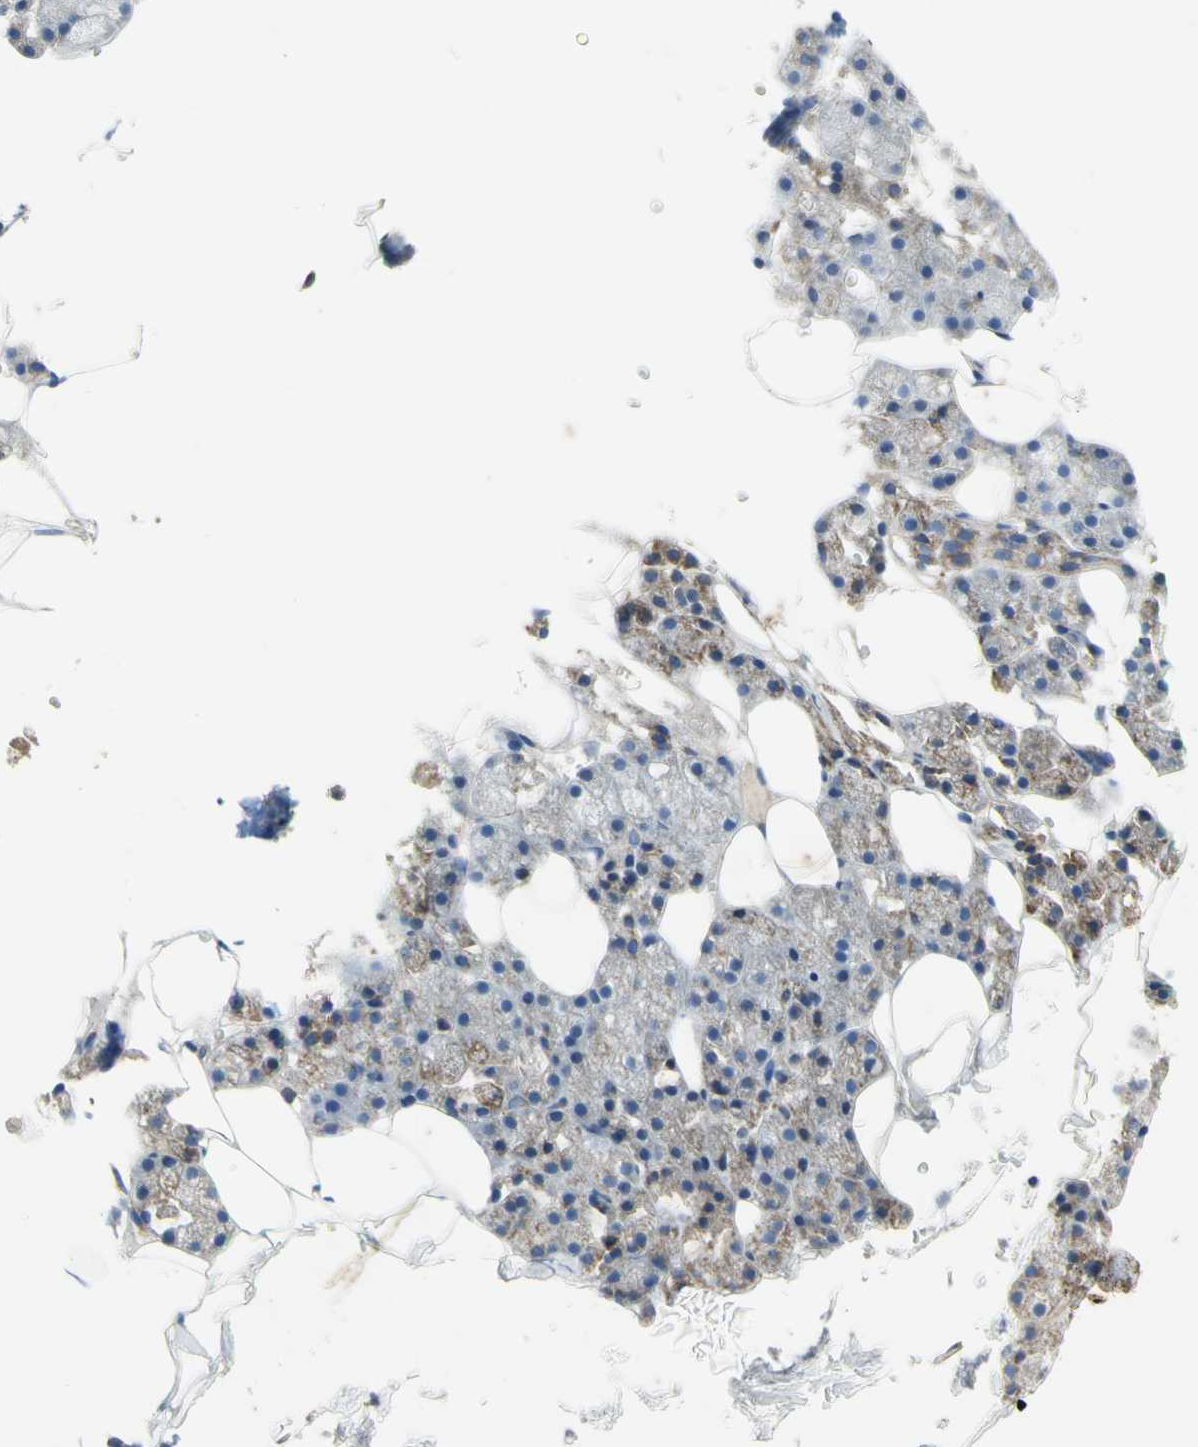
{"staining": {"intensity": "moderate", "quantity": "25%-75%", "location": "cytoplasmic/membranous"}, "tissue": "salivary gland", "cell_type": "Glandular cells", "image_type": "normal", "snomed": [{"axis": "morphology", "description": "Normal tissue, NOS"}, {"axis": "topography", "description": "Salivary gland"}], "caption": "Normal salivary gland was stained to show a protein in brown. There is medium levels of moderate cytoplasmic/membranous staining in about 25%-75% of glandular cells. The staining is performed using DAB (3,3'-diaminobenzidine) brown chromogen to label protein expression. The nuclei are counter-stained blue using hematoxylin.", "gene": "SDHB", "patient": {"sex": "male", "age": 62}}